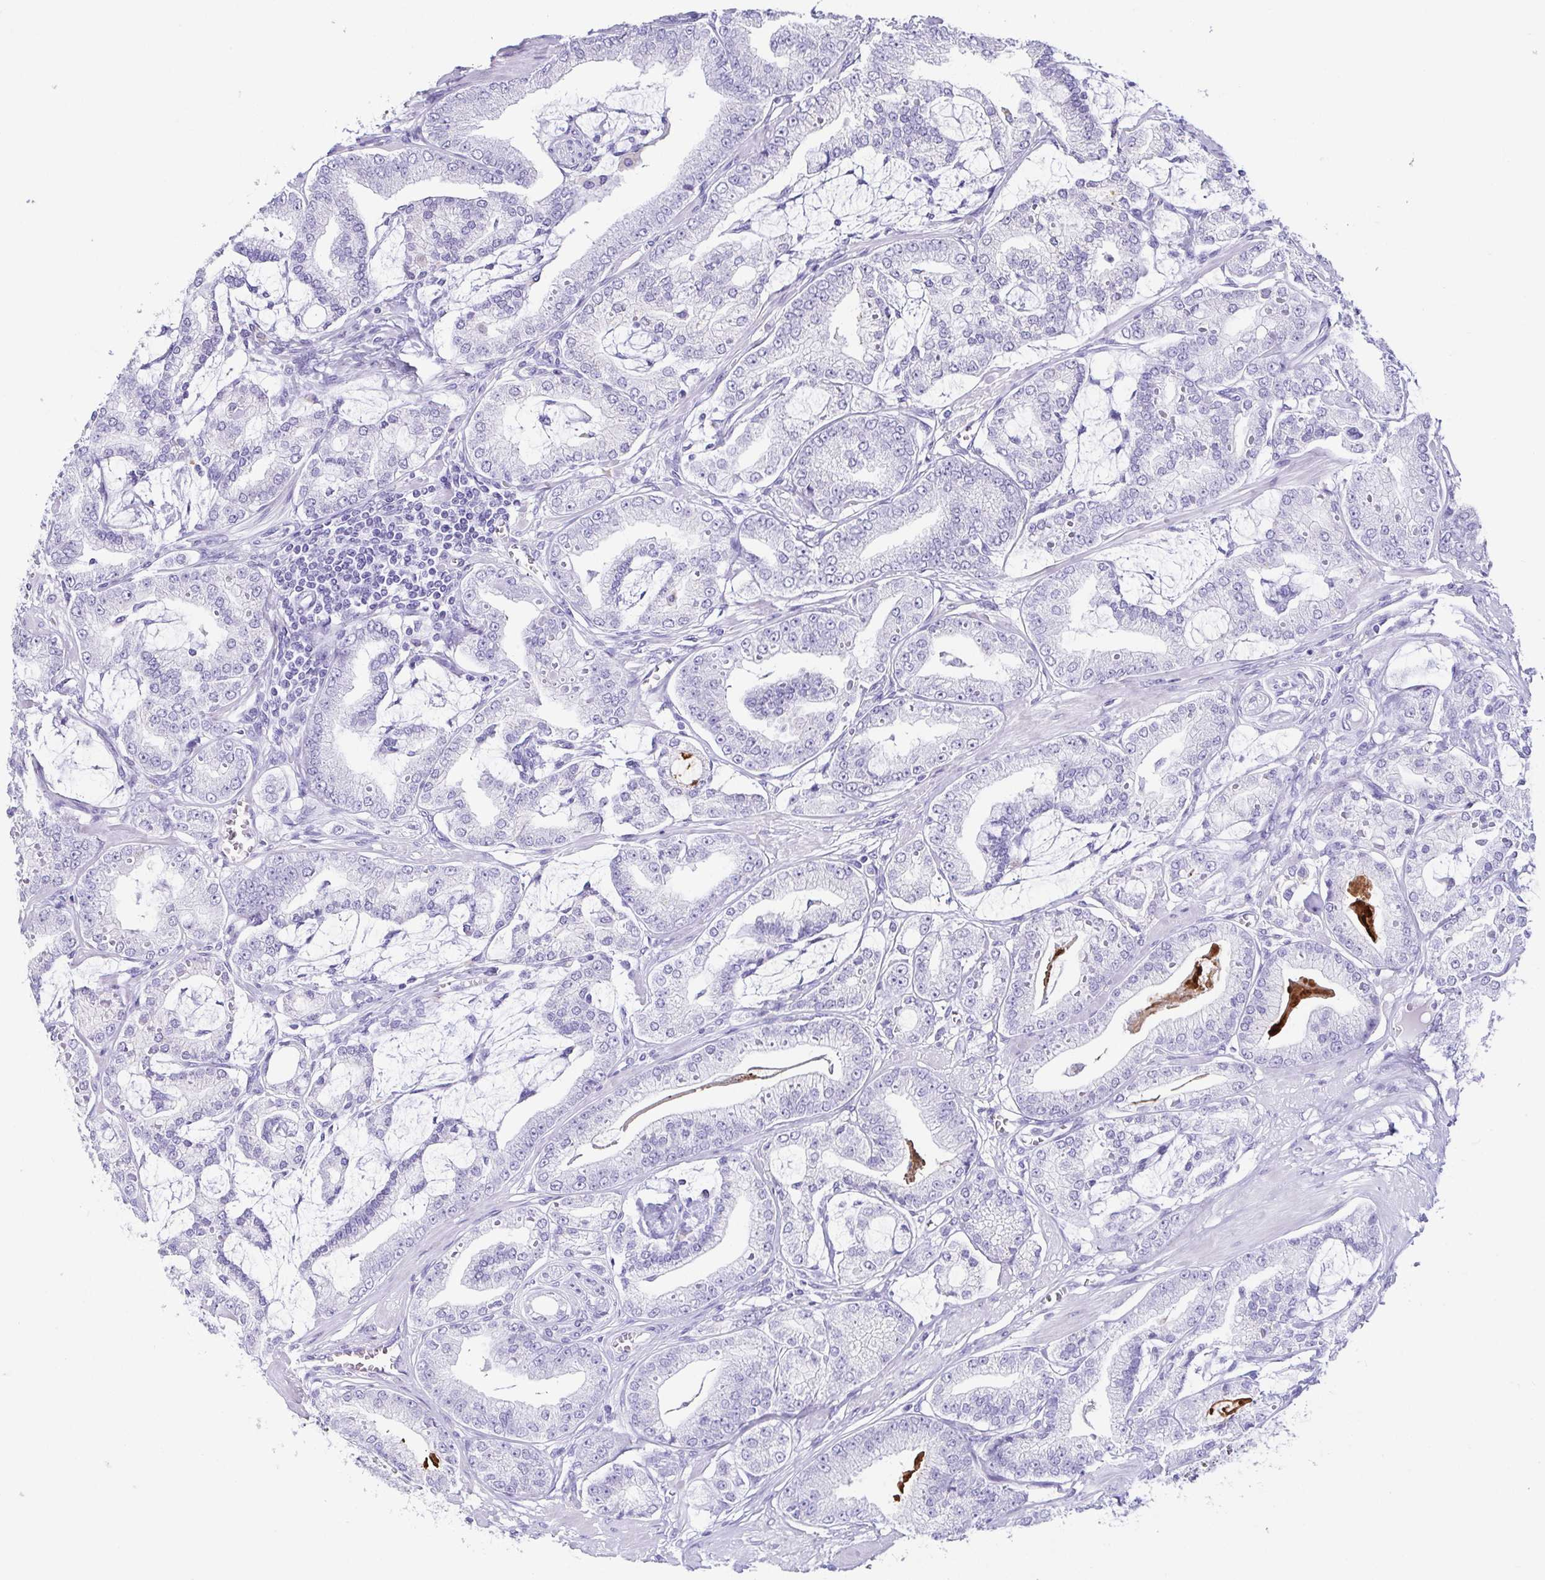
{"staining": {"intensity": "negative", "quantity": "none", "location": "none"}, "tissue": "prostate cancer", "cell_type": "Tumor cells", "image_type": "cancer", "snomed": [{"axis": "morphology", "description": "Adenocarcinoma, High grade"}, {"axis": "topography", "description": "Prostate"}], "caption": "Prostate cancer stained for a protein using IHC exhibits no expression tumor cells.", "gene": "CD164L2", "patient": {"sex": "male", "age": 71}}